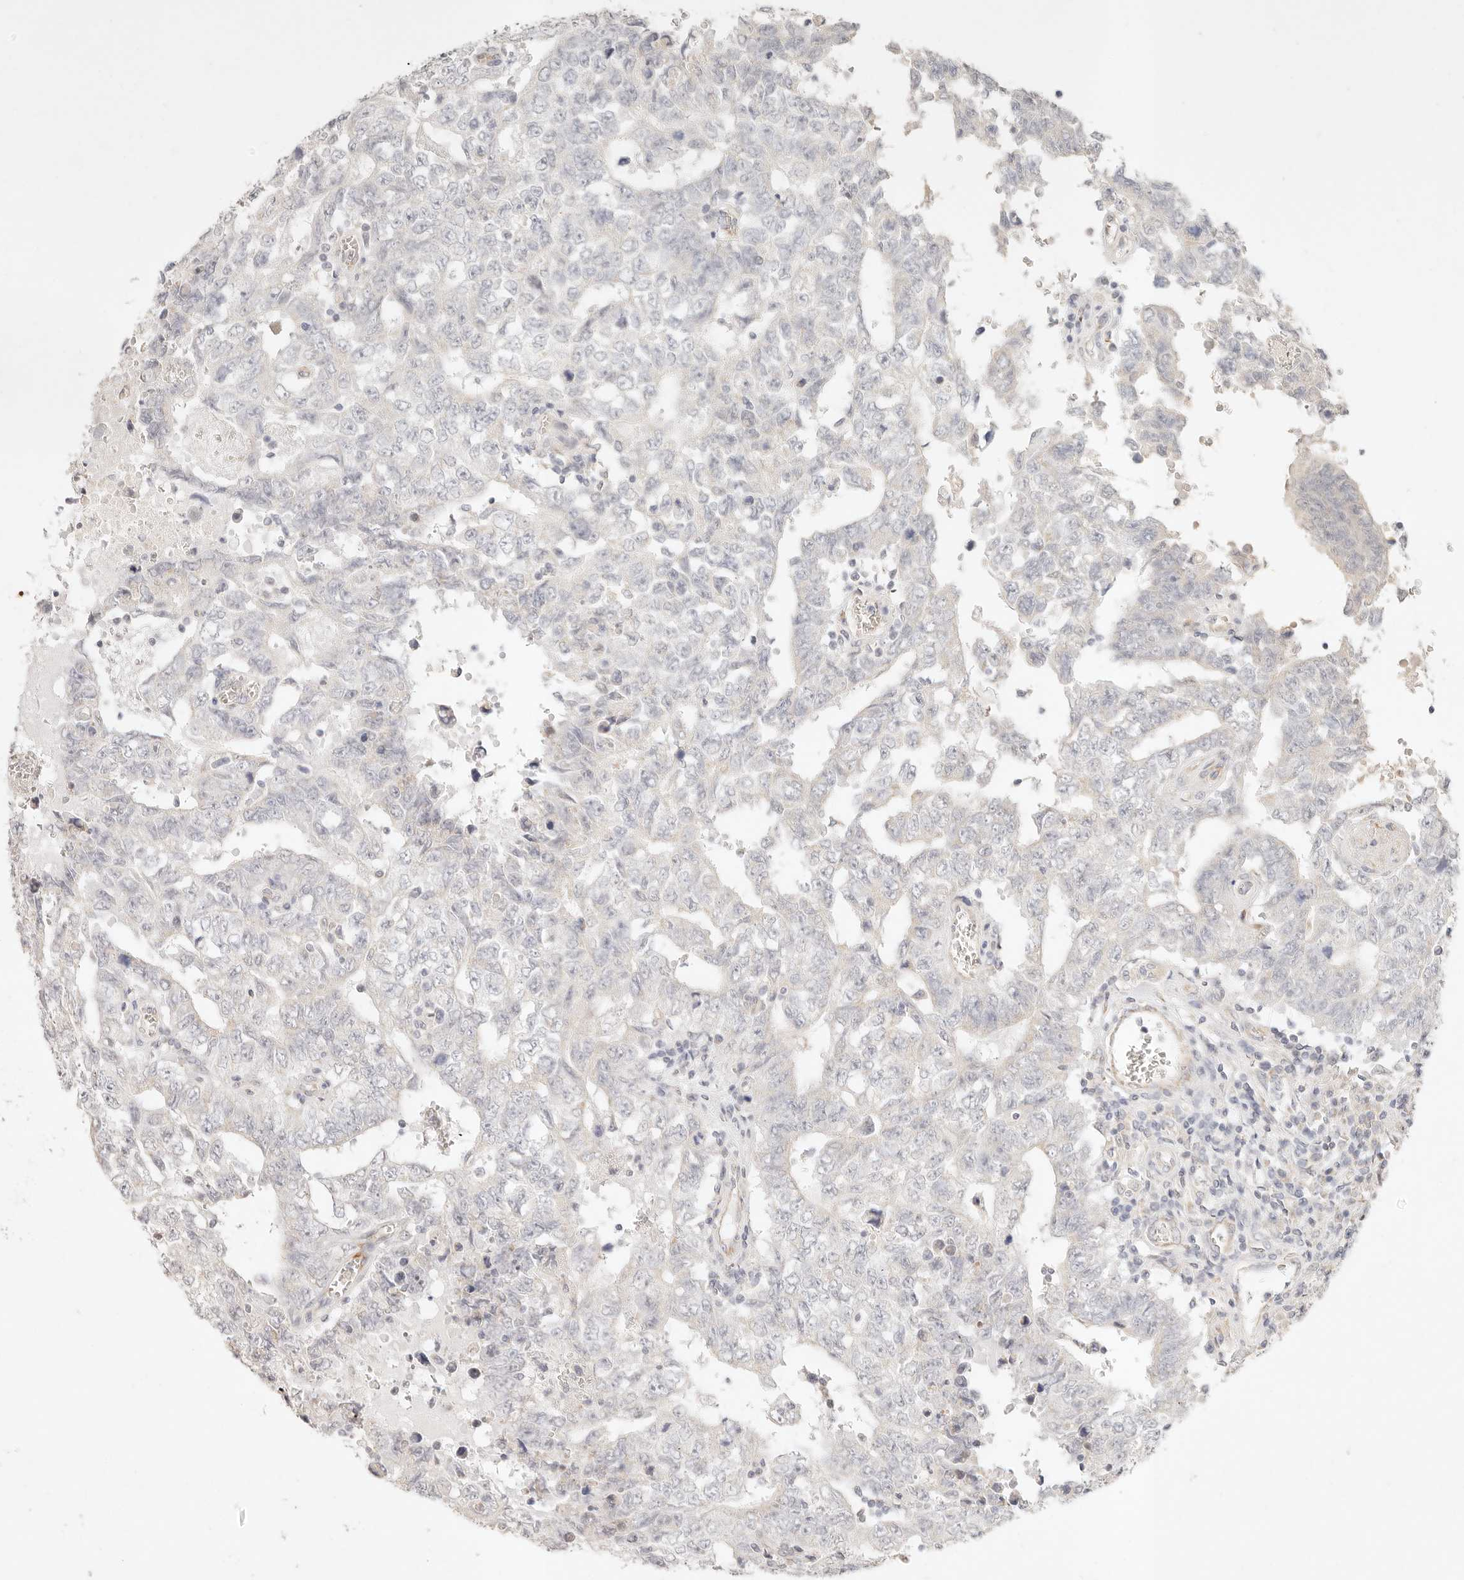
{"staining": {"intensity": "negative", "quantity": "none", "location": "none"}, "tissue": "testis cancer", "cell_type": "Tumor cells", "image_type": "cancer", "snomed": [{"axis": "morphology", "description": "Carcinoma, Embryonal, NOS"}, {"axis": "topography", "description": "Testis"}], "caption": "DAB immunohistochemical staining of human testis cancer (embryonal carcinoma) displays no significant expression in tumor cells. (Stains: DAB immunohistochemistry with hematoxylin counter stain, Microscopy: brightfield microscopy at high magnification).", "gene": "GPR156", "patient": {"sex": "male", "age": 26}}